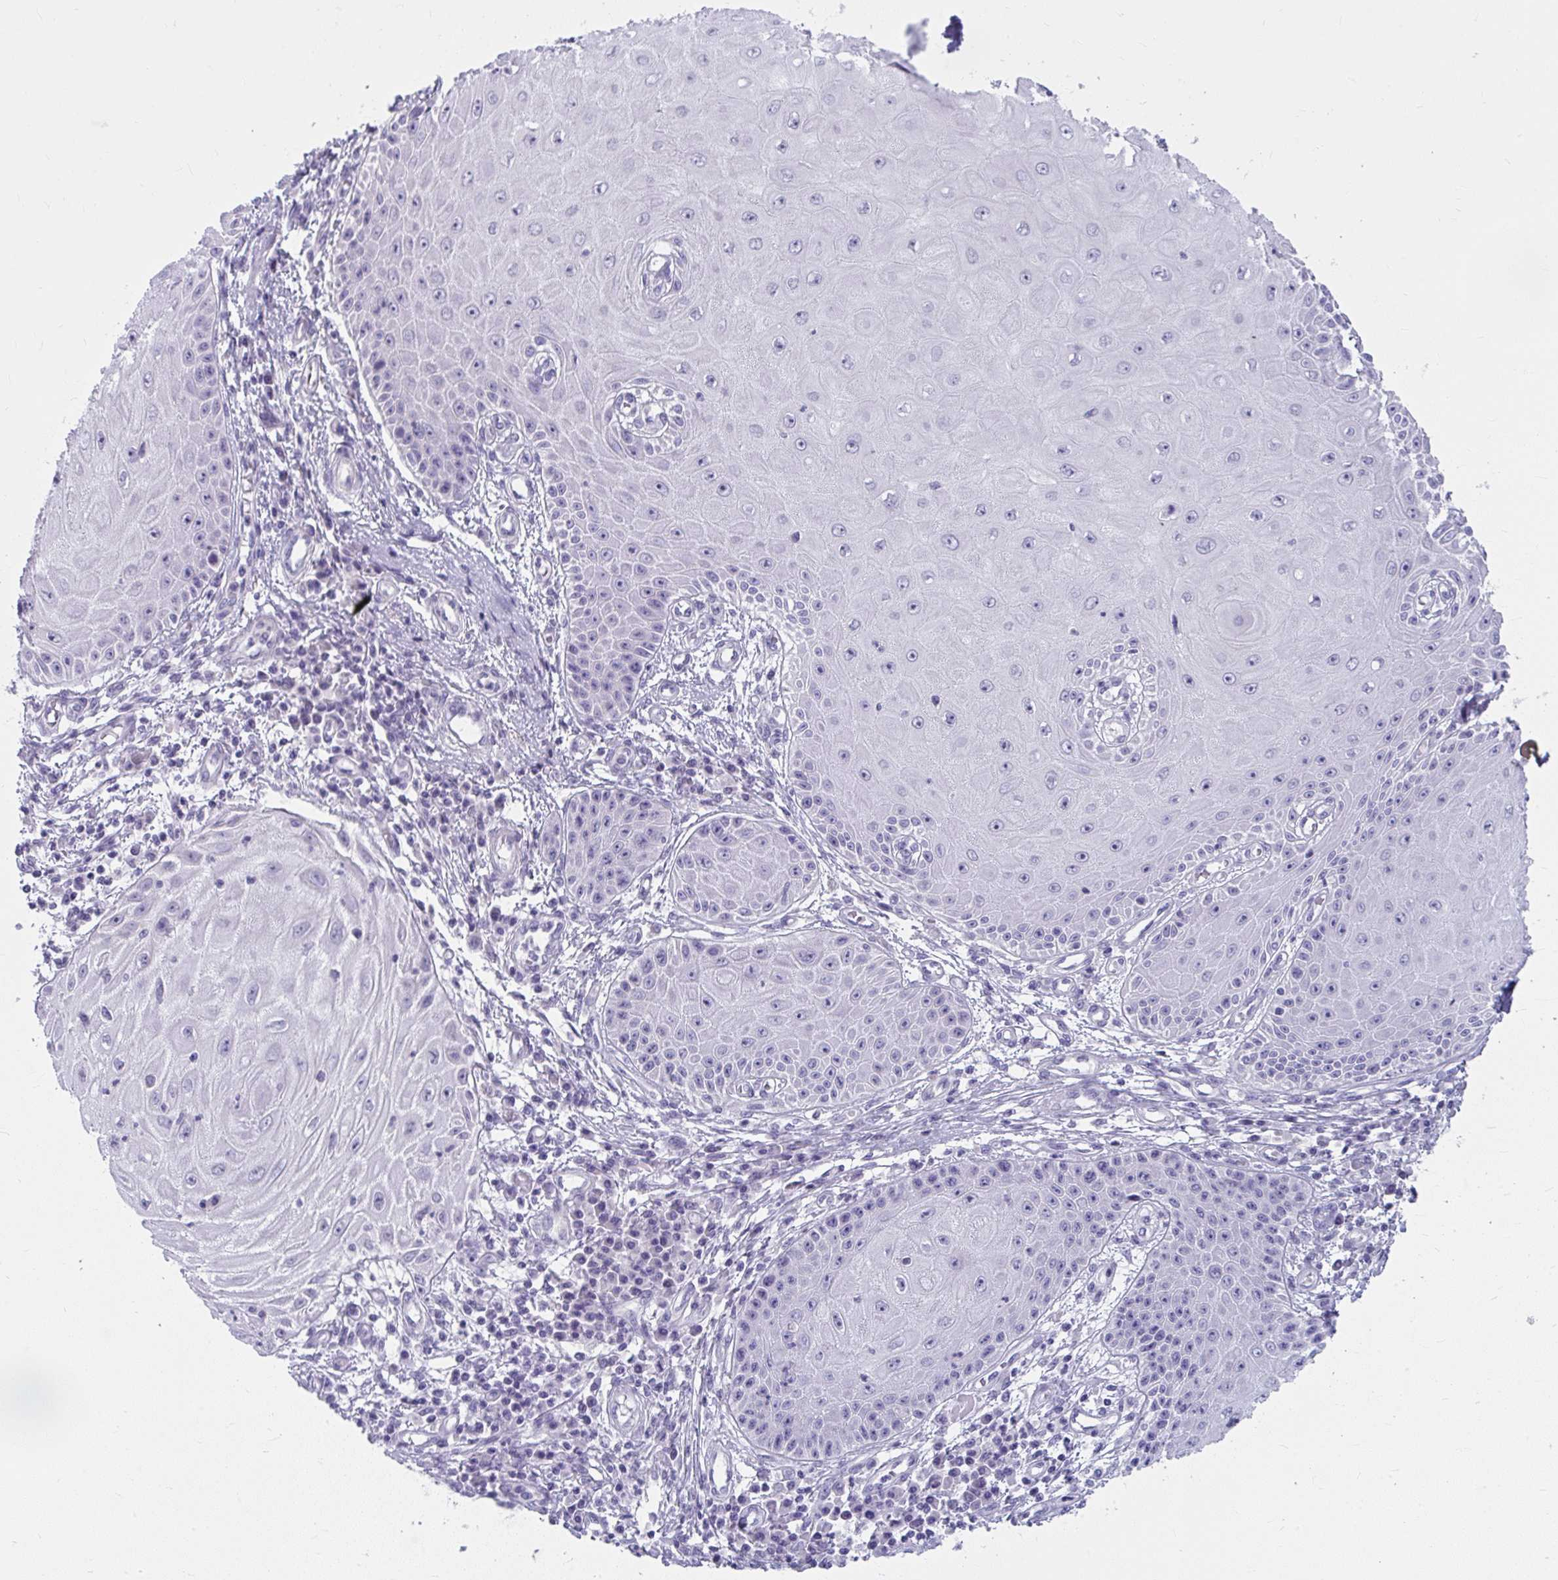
{"staining": {"intensity": "negative", "quantity": "none", "location": "none"}, "tissue": "skin cancer", "cell_type": "Tumor cells", "image_type": "cancer", "snomed": [{"axis": "morphology", "description": "Squamous cell carcinoma, NOS"}, {"axis": "topography", "description": "Skin"}, {"axis": "topography", "description": "Vulva"}], "caption": "Skin squamous cell carcinoma was stained to show a protein in brown. There is no significant expression in tumor cells. (DAB immunohistochemistry (IHC), high magnification).", "gene": "UGT3A2", "patient": {"sex": "female", "age": 44}}